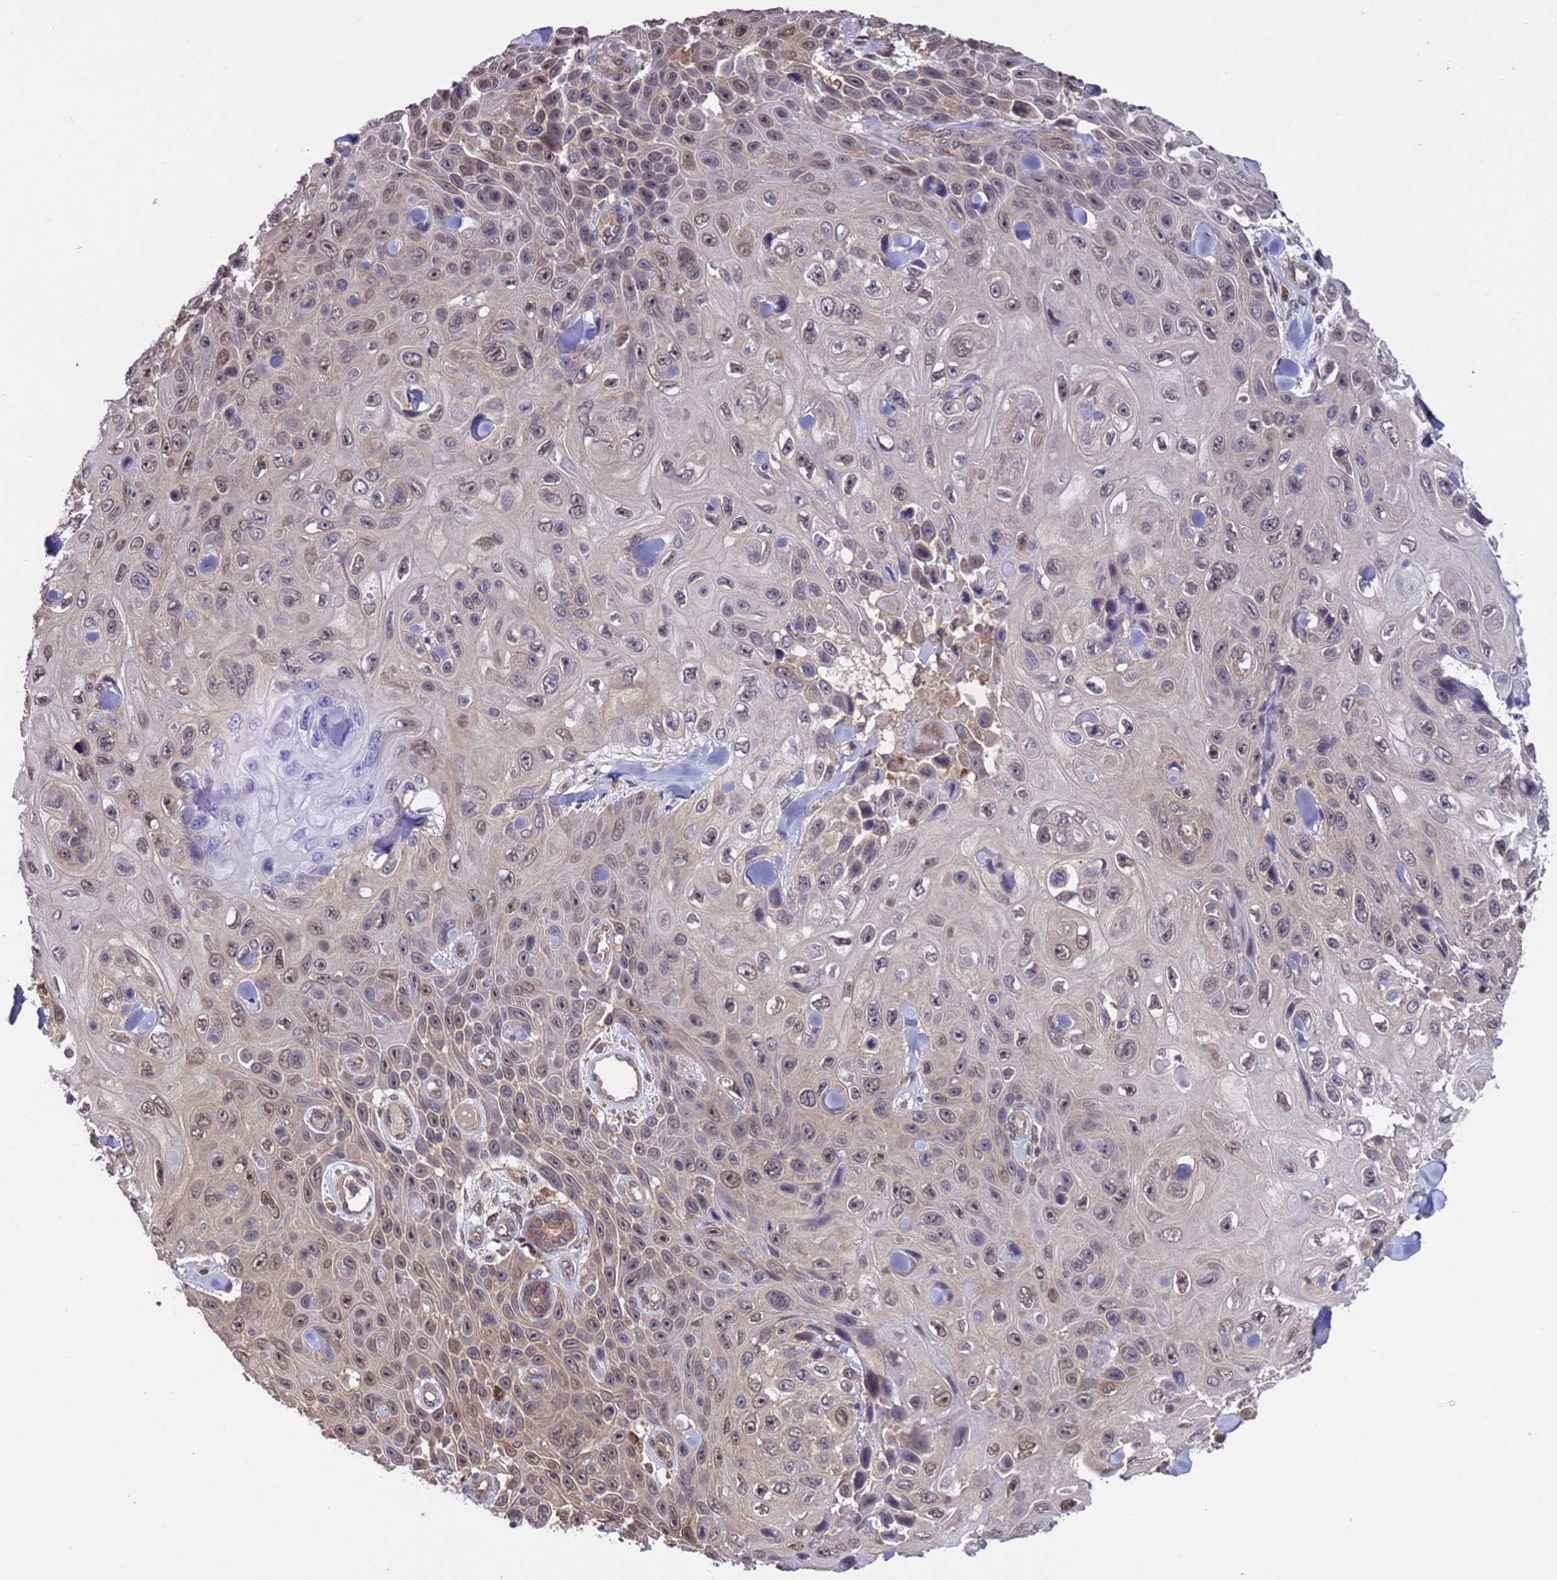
{"staining": {"intensity": "weak", "quantity": "25%-75%", "location": "cytoplasmic/membranous,nuclear"}, "tissue": "skin cancer", "cell_type": "Tumor cells", "image_type": "cancer", "snomed": [{"axis": "morphology", "description": "Squamous cell carcinoma, NOS"}, {"axis": "topography", "description": "Skin"}], "caption": "This histopathology image displays skin squamous cell carcinoma stained with IHC to label a protein in brown. The cytoplasmic/membranous and nuclear of tumor cells show weak positivity for the protein. Nuclei are counter-stained blue.", "gene": "ZFP69B", "patient": {"sex": "male", "age": 82}}